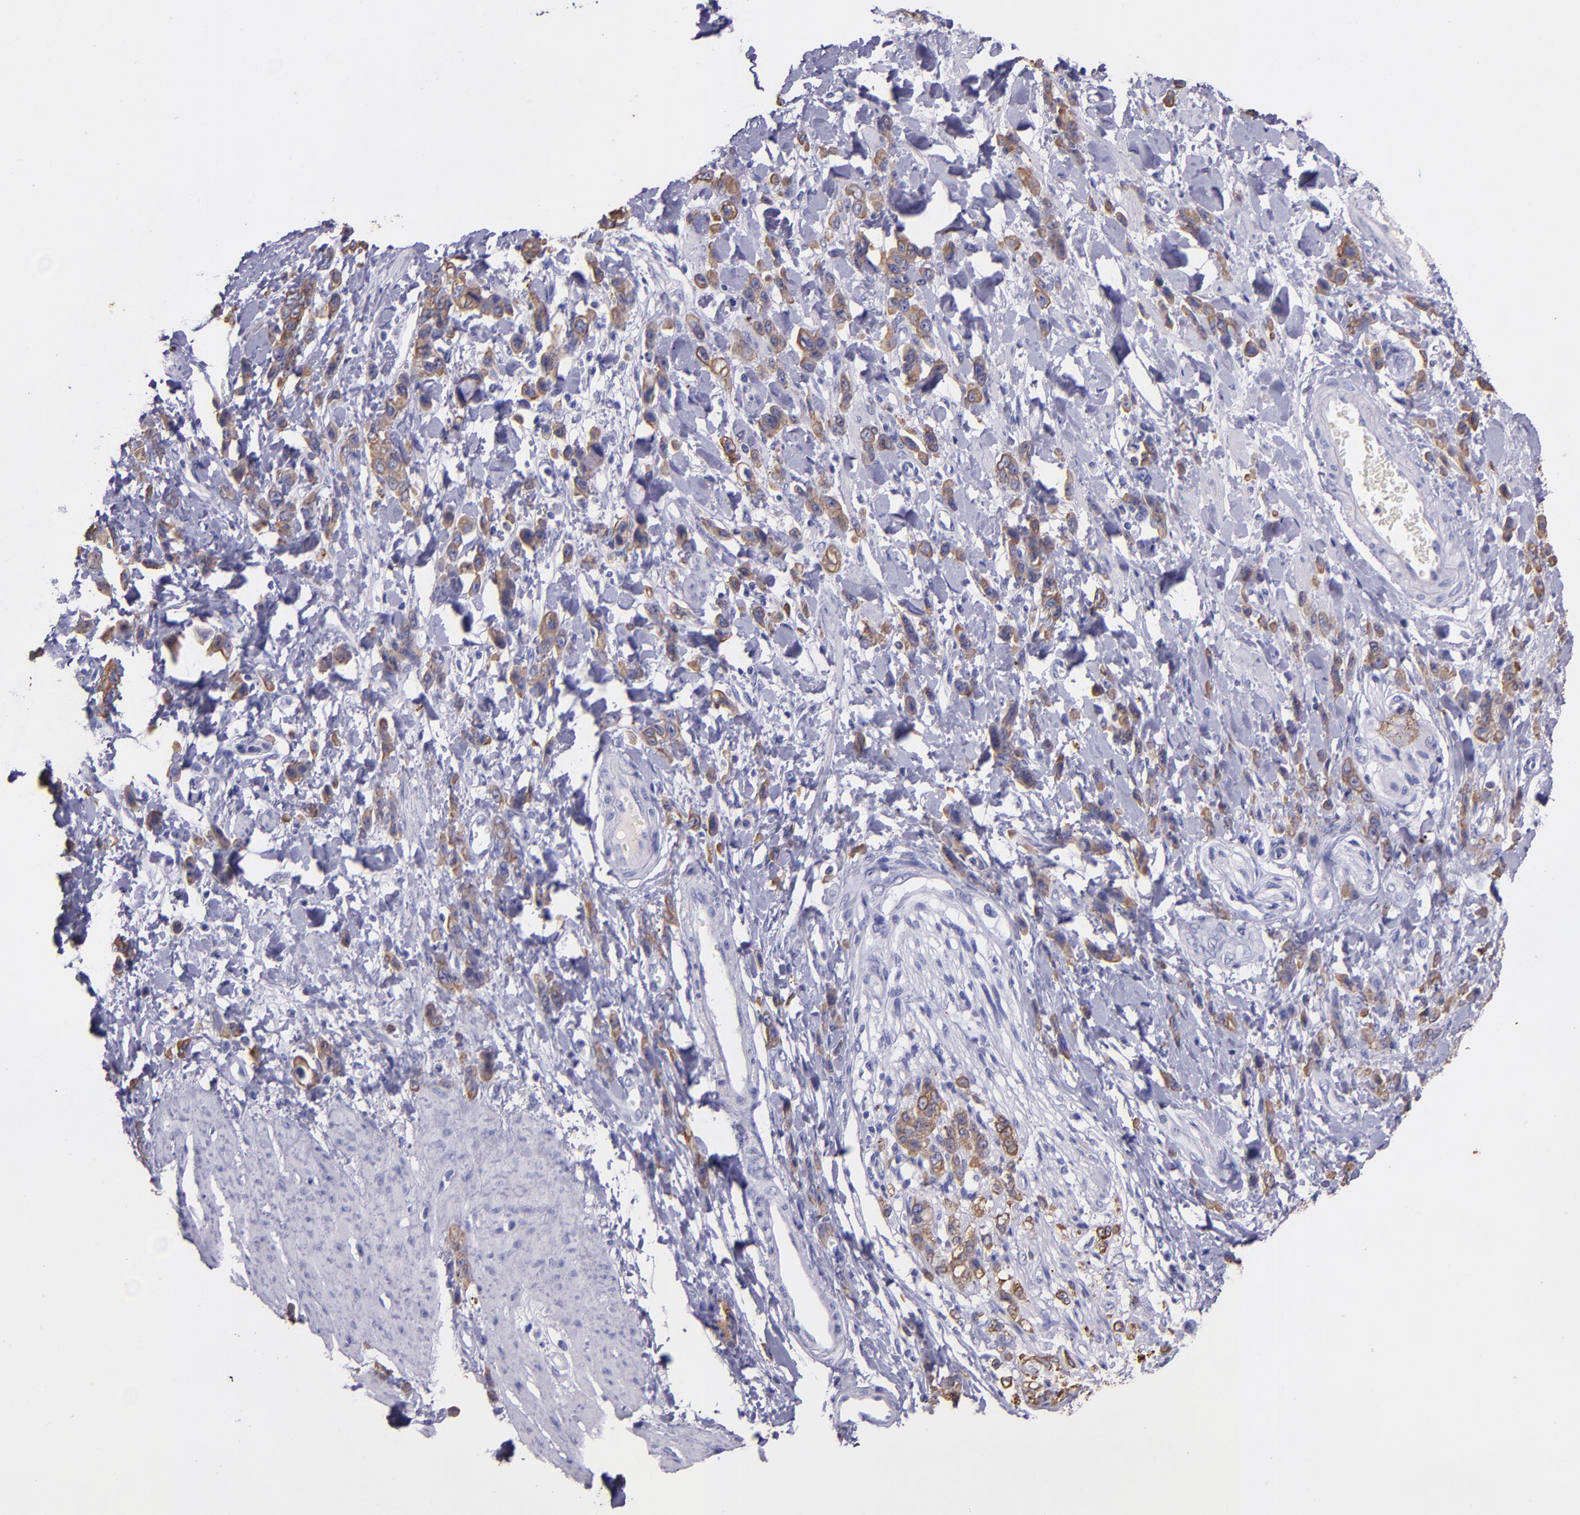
{"staining": {"intensity": "moderate", "quantity": ">75%", "location": "cytoplasmic/membranous"}, "tissue": "stomach cancer", "cell_type": "Tumor cells", "image_type": "cancer", "snomed": [{"axis": "morphology", "description": "Normal tissue, NOS"}, {"axis": "morphology", "description": "Adenocarcinoma, NOS"}, {"axis": "topography", "description": "Stomach"}], "caption": "An image showing moderate cytoplasmic/membranous expression in about >75% of tumor cells in stomach cancer, as visualized by brown immunohistochemical staining.", "gene": "KRT4", "patient": {"sex": "male", "age": 82}}